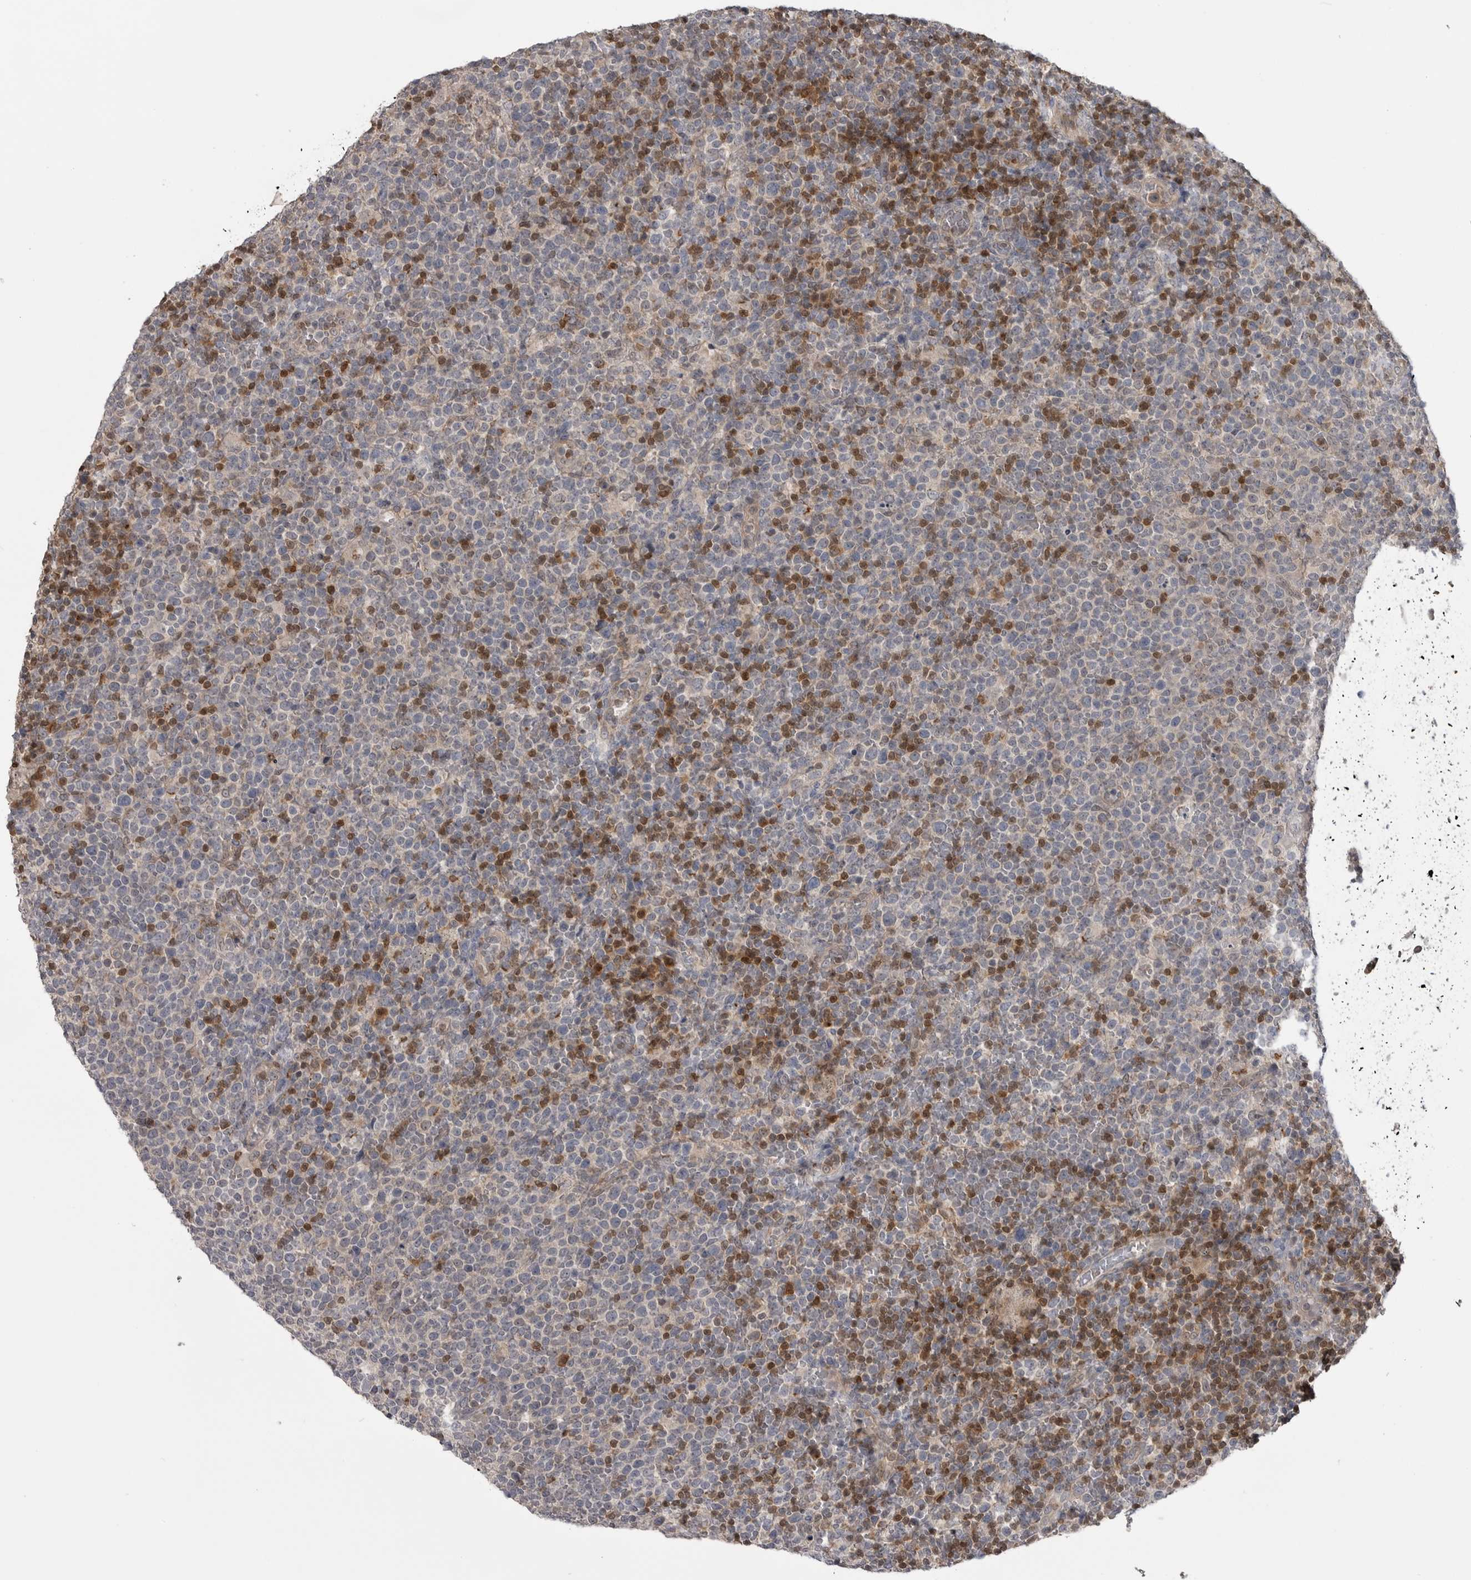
{"staining": {"intensity": "negative", "quantity": "none", "location": "none"}, "tissue": "lymphoma", "cell_type": "Tumor cells", "image_type": "cancer", "snomed": [{"axis": "morphology", "description": "Malignant lymphoma, non-Hodgkin's type, High grade"}, {"axis": "topography", "description": "Lymph node"}], "caption": "Immunohistochemical staining of high-grade malignant lymphoma, non-Hodgkin's type displays no significant positivity in tumor cells. (Stains: DAB (3,3'-diaminobenzidine) IHC with hematoxylin counter stain, Microscopy: brightfield microscopy at high magnification).", "gene": "MAPK13", "patient": {"sex": "male", "age": 61}}